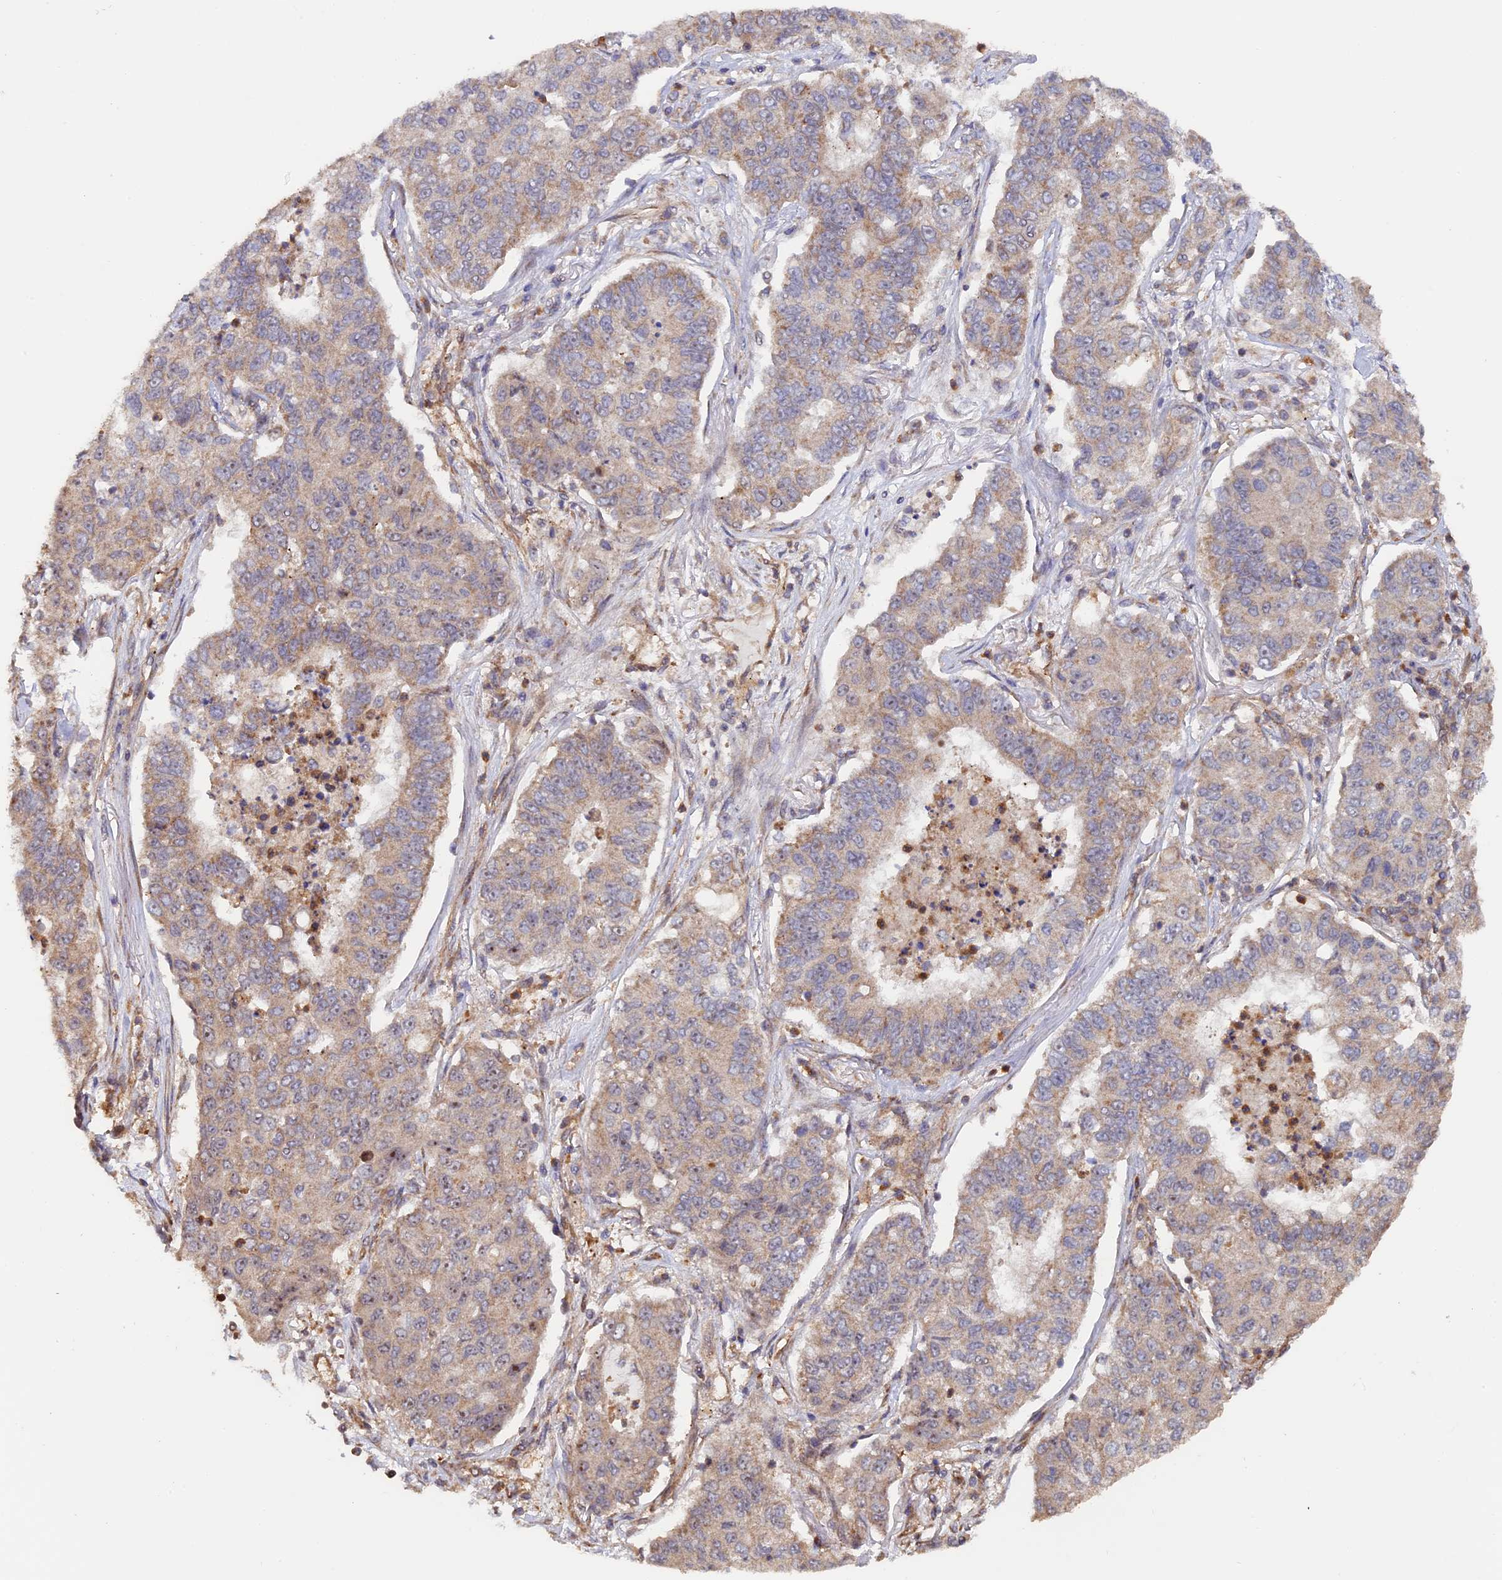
{"staining": {"intensity": "weak", "quantity": ">75%", "location": "cytoplasmic/membranous,nuclear"}, "tissue": "lung cancer", "cell_type": "Tumor cells", "image_type": "cancer", "snomed": [{"axis": "morphology", "description": "Squamous cell carcinoma, NOS"}, {"axis": "topography", "description": "Lung"}], "caption": "Lung cancer (squamous cell carcinoma) stained with DAB (3,3'-diaminobenzidine) IHC displays low levels of weak cytoplasmic/membranous and nuclear positivity in approximately >75% of tumor cells.", "gene": "FERMT1", "patient": {"sex": "male", "age": 74}}